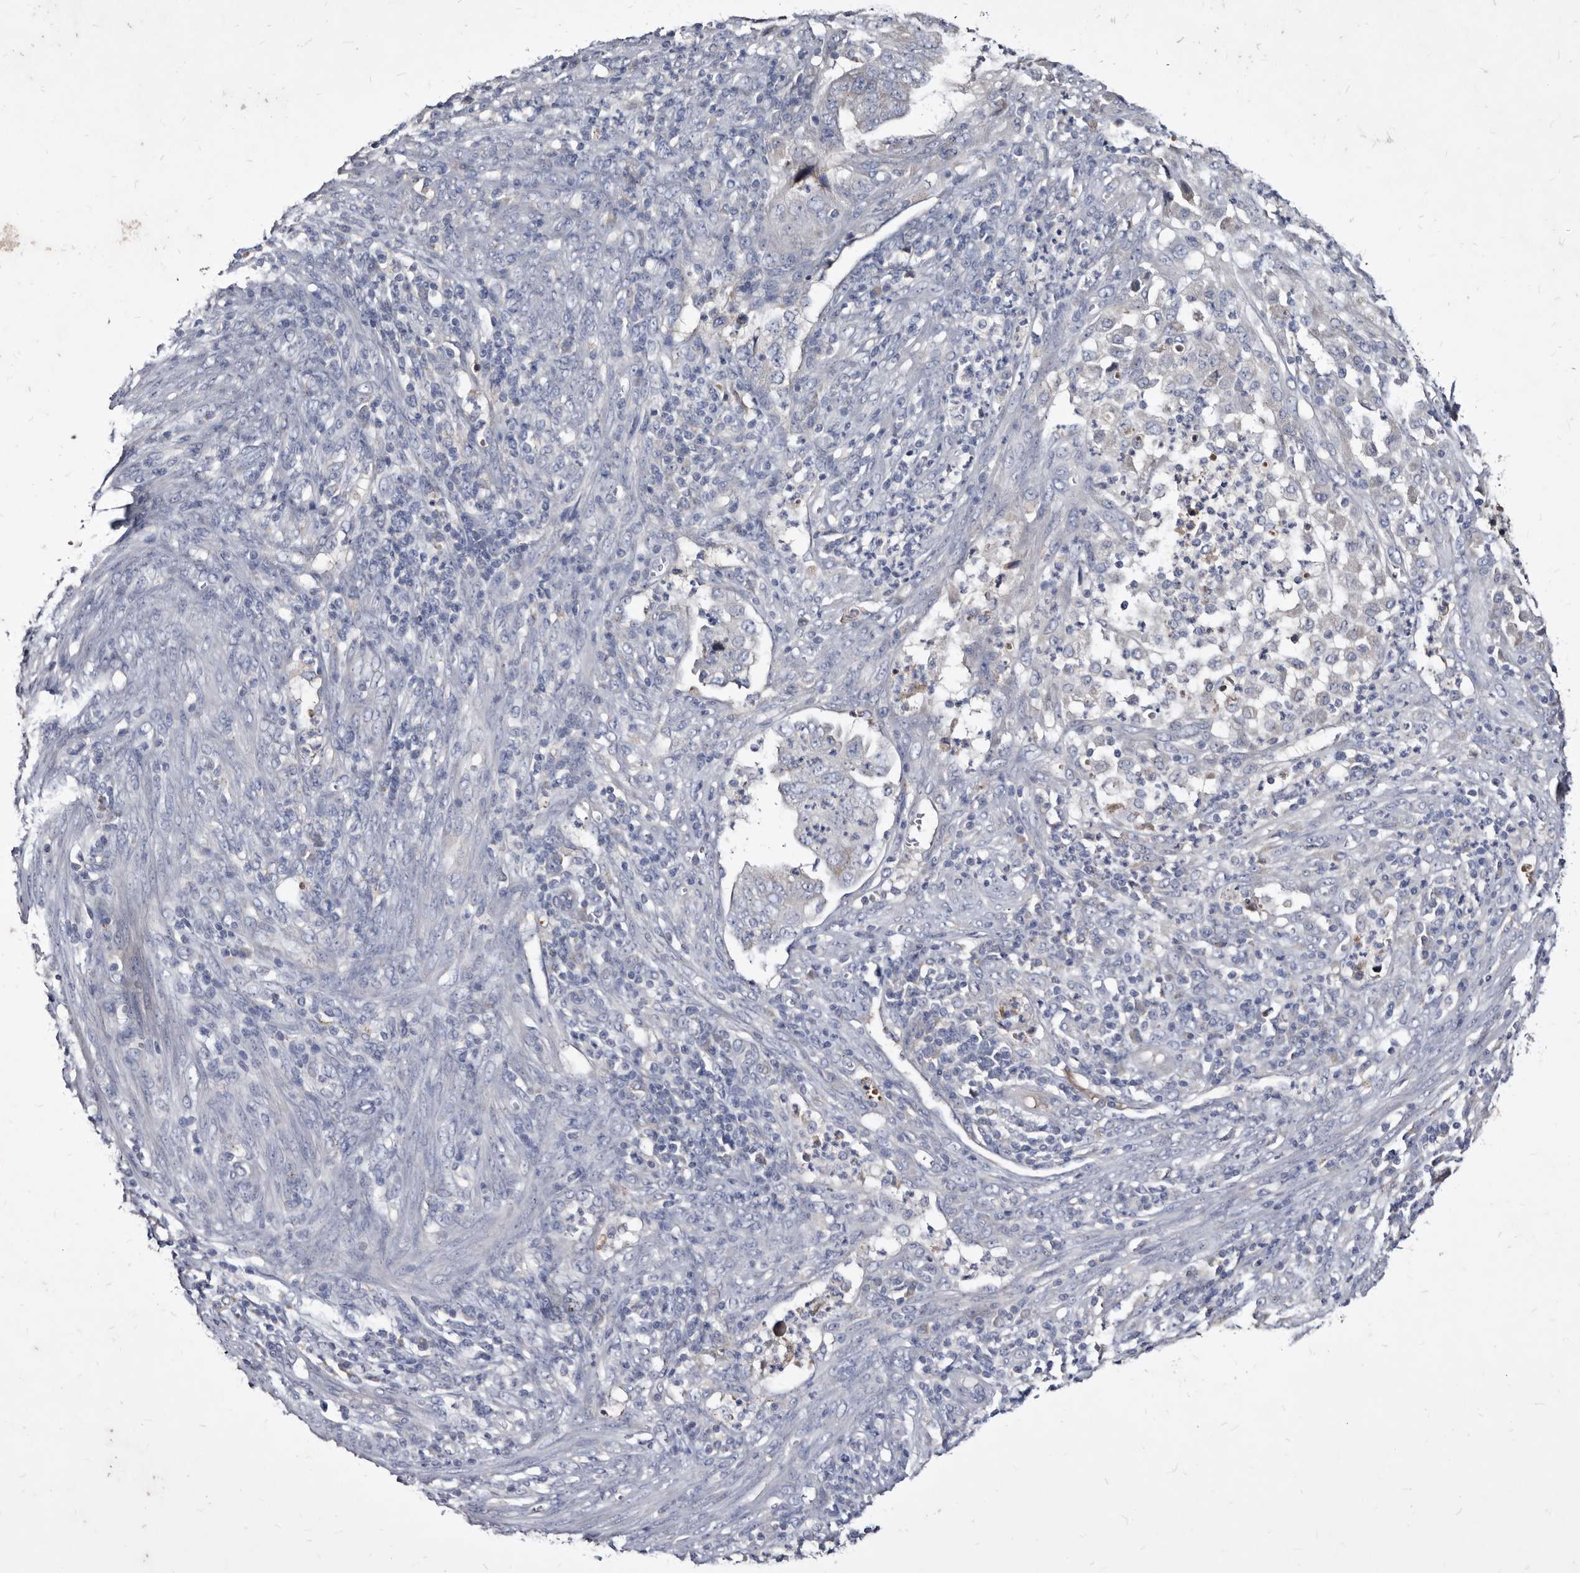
{"staining": {"intensity": "negative", "quantity": "none", "location": "none"}, "tissue": "endometrial cancer", "cell_type": "Tumor cells", "image_type": "cancer", "snomed": [{"axis": "morphology", "description": "Adenocarcinoma, NOS"}, {"axis": "topography", "description": "Endometrium"}], "caption": "The micrograph demonstrates no staining of tumor cells in endometrial adenocarcinoma.", "gene": "SLC39A2", "patient": {"sex": "female", "age": 51}}